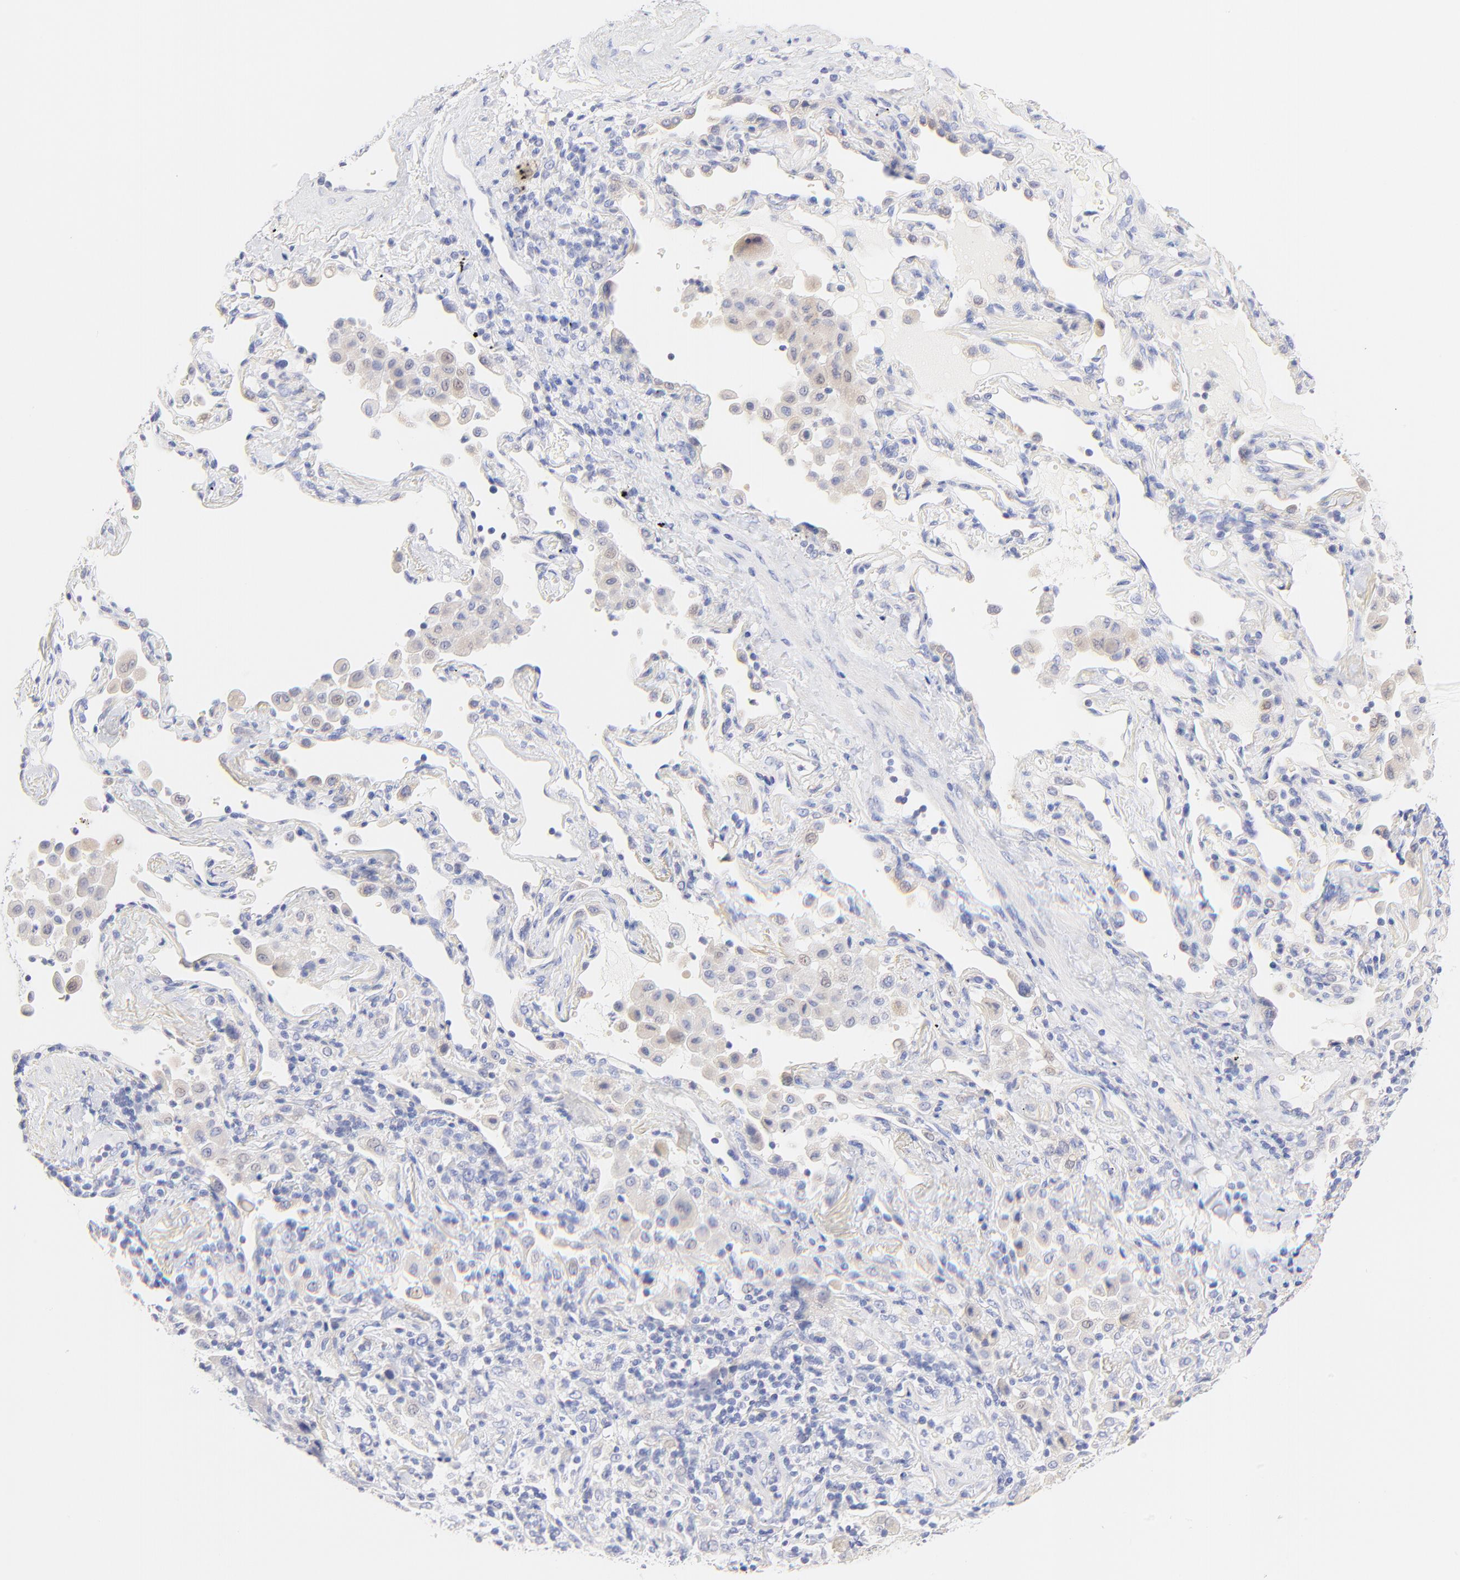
{"staining": {"intensity": "negative", "quantity": "none", "location": "none"}, "tissue": "lung cancer", "cell_type": "Tumor cells", "image_type": "cancer", "snomed": [{"axis": "morphology", "description": "Squamous cell carcinoma, NOS"}, {"axis": "topography", "description": "Lung"}], "caption": "IHC of lung cancer (squamous cell carcinoma) demonstrates no expression in tumor cells. (Immunohistochemistry, brightfield microscopy, high magnification).", "gene": "EBP", "patient": {"sex": "female", "age": 67}}